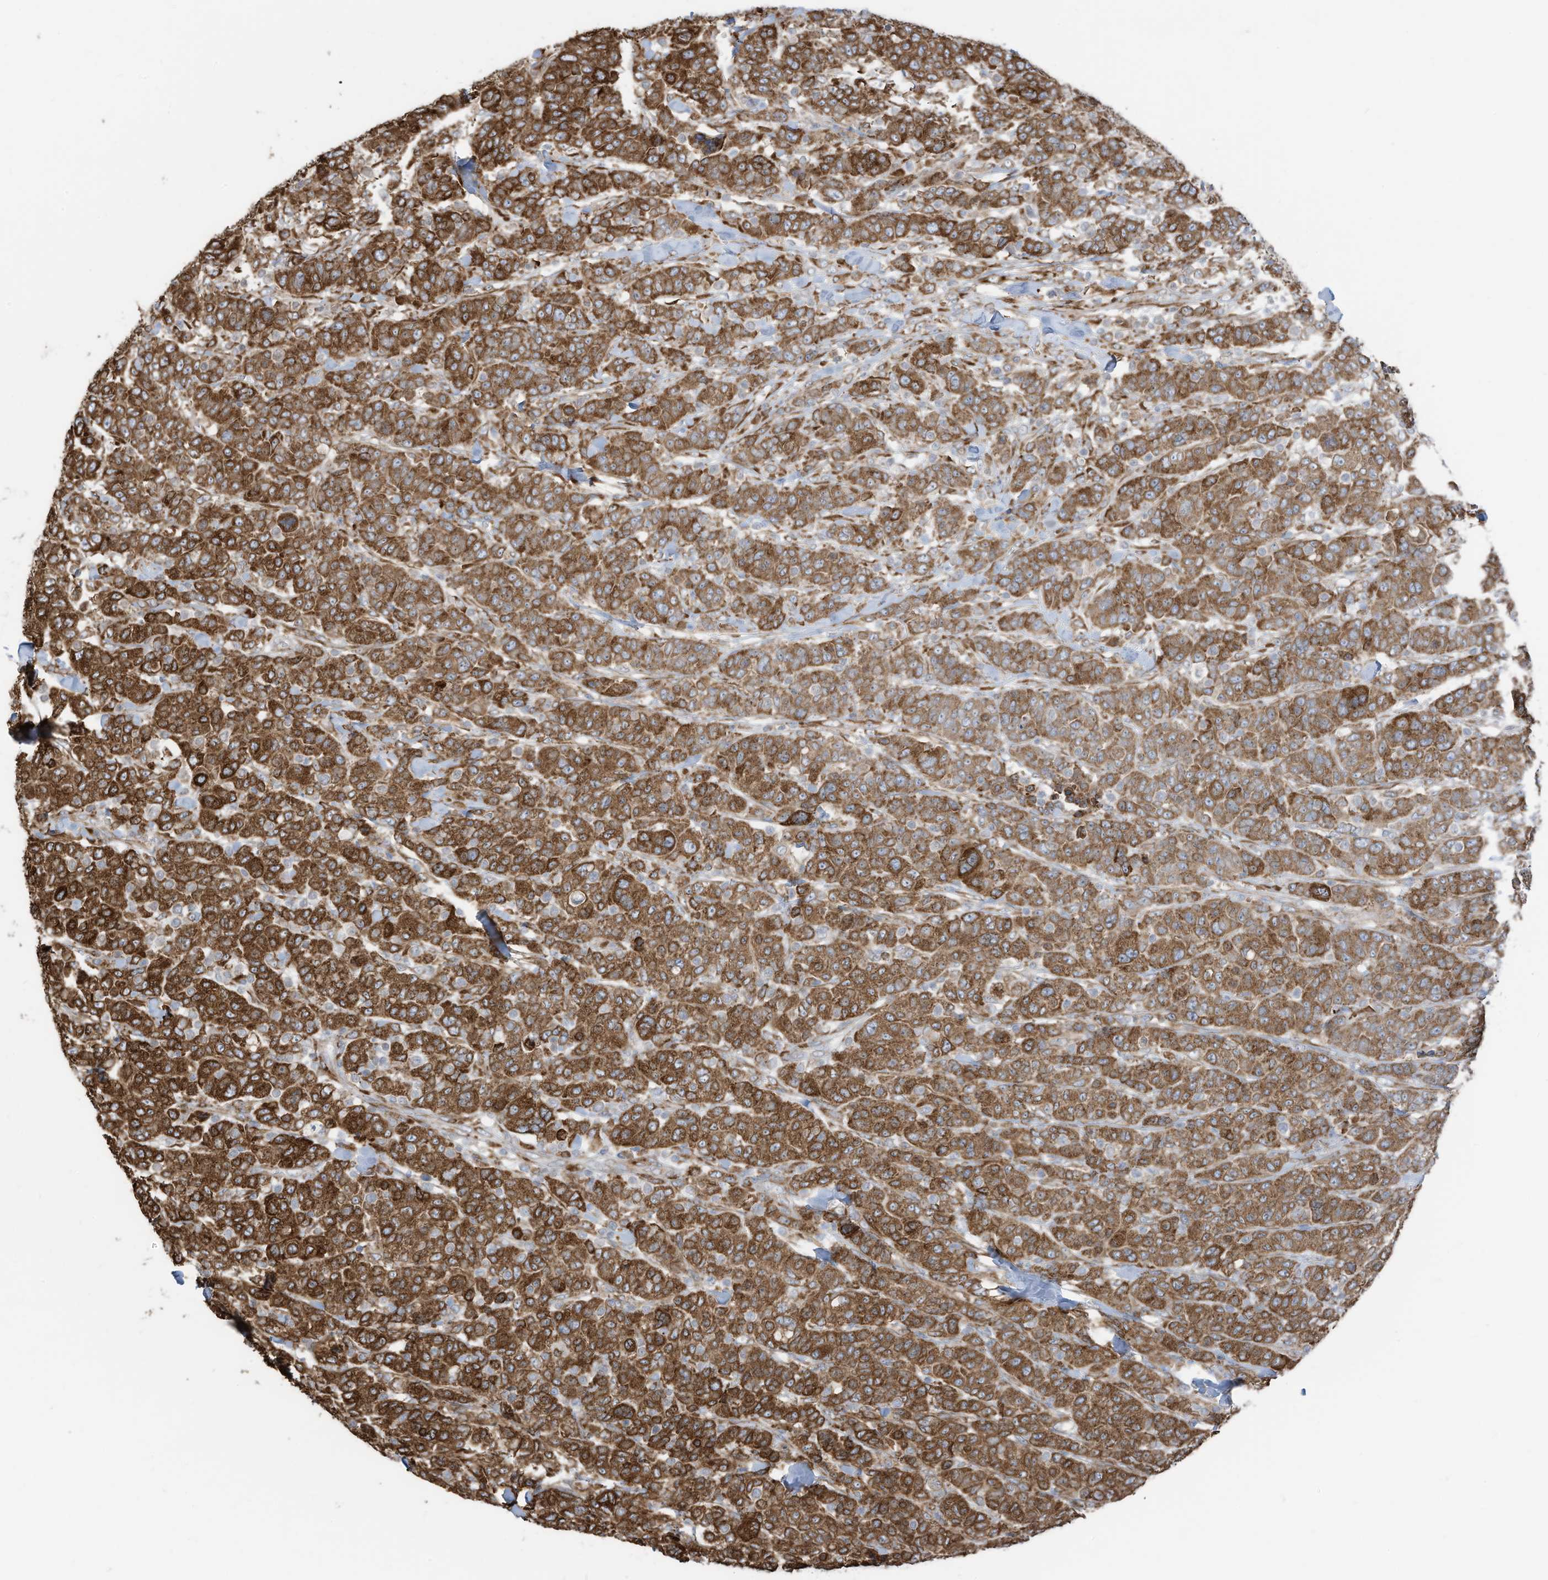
{"staining": {"intensity": "strong", "quantity": ">75%", "location": "cytoplasmic/membranous"}, "tissue": "breast cancer", "cell_type": "Tumor cells", "image_type": "cancer", "snomed": [{"axis": "morphology", "description": "Duct carcinoma"}, {"axis": "topography", "description": "Breast"}], "caption": "Infiltrating ductal carcinoma (breast) stained for a protein (brown) displays strong cytoplasmic/membranous positive positivity in approximately >75% of tumor cells.", "gene": "ZNF354C", "patient": {"sex": "female", "age": 37}}